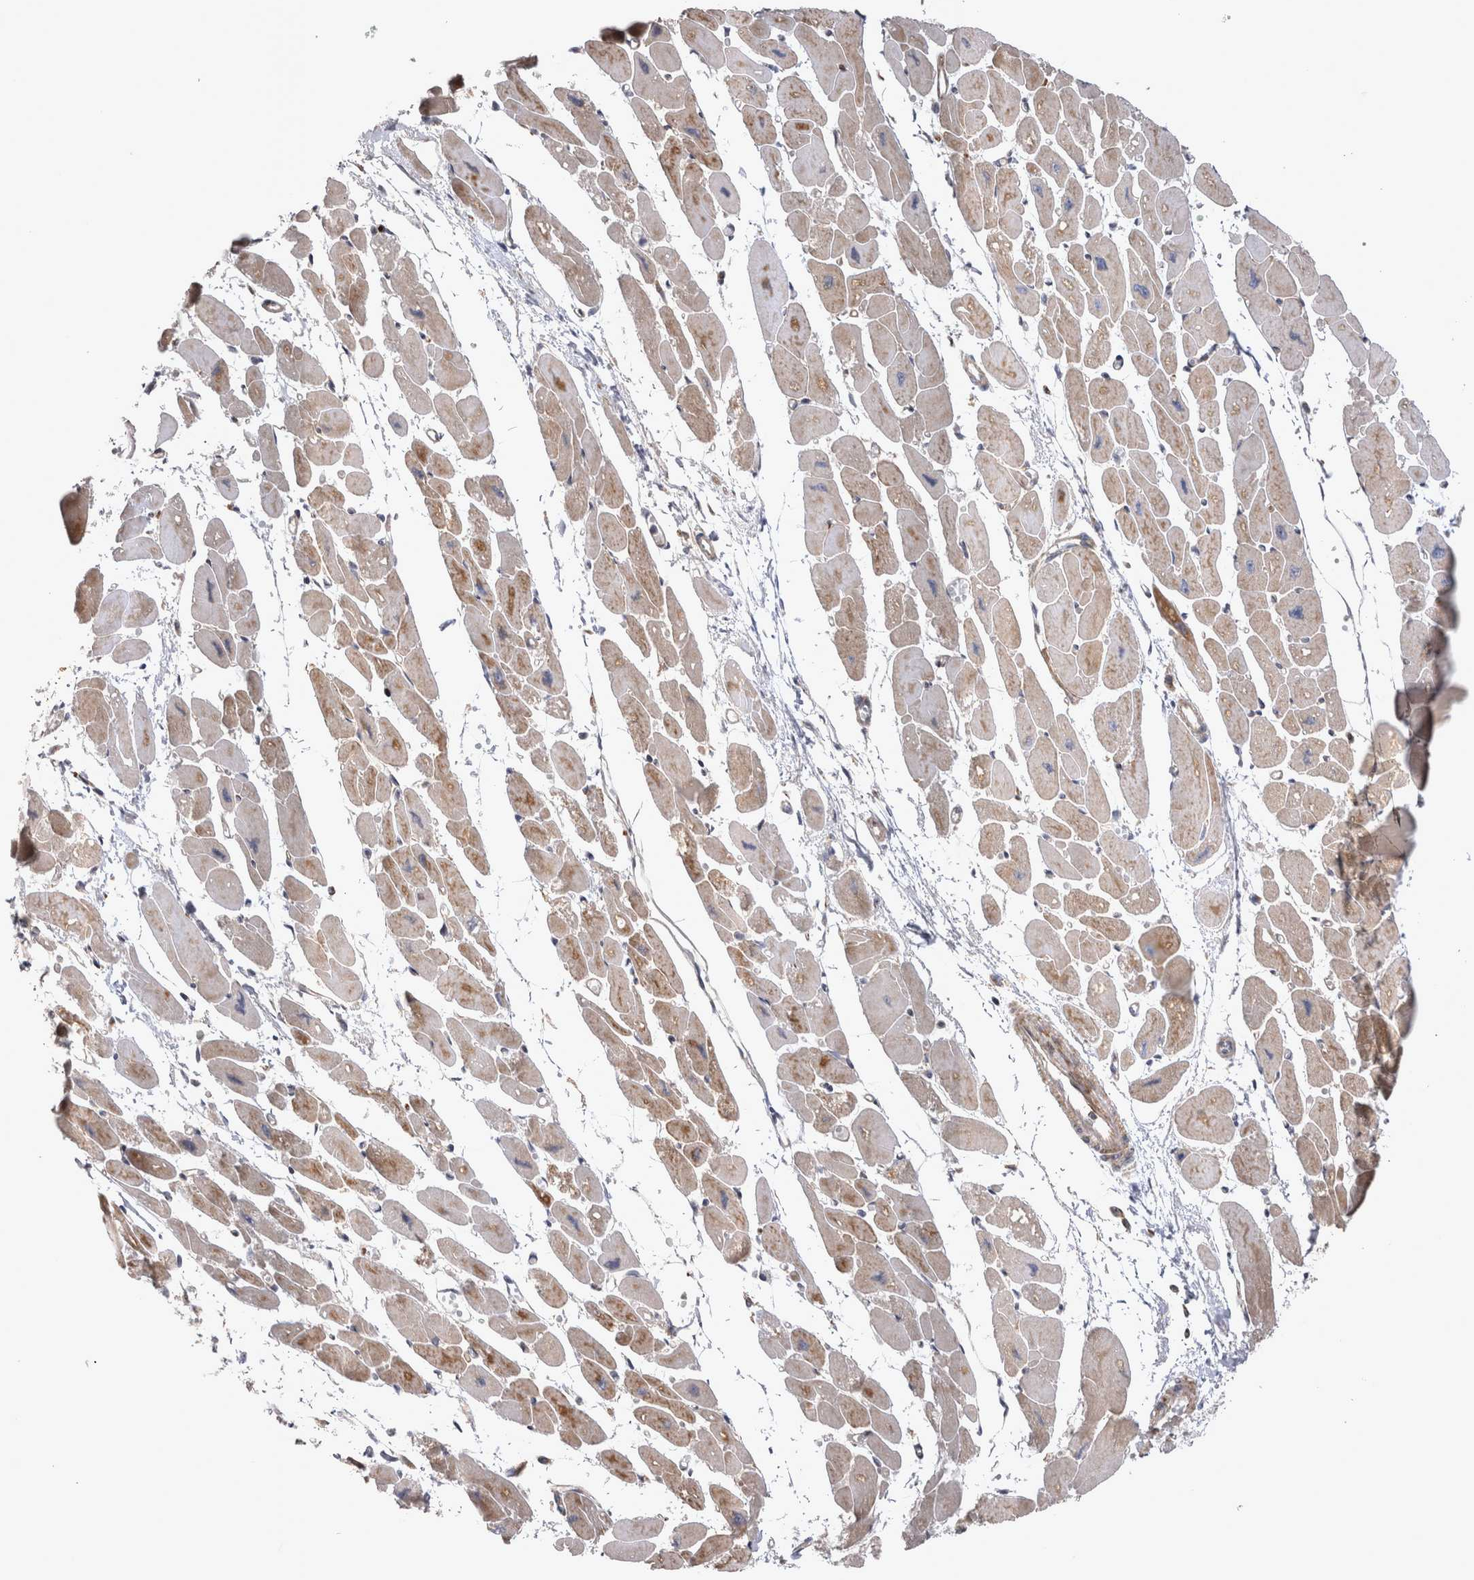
{"staining": {"intensity": "moderate", "quantity": ">75%", "location": "cytoplasmic/membranous"}, "tissue": "heart muscle", "cell_type": "Cardiomyocytes", "image_type": "normal", "snomed": [{"axis": "morphology", "description": "Normal tissue, NOS"}, {"axis": "topography", "description": "Heart"}], "caption": "A brown stain highlights moderate cytoplasmic/membranous staining of a protein in cardiomyocytes of benign human heart muscle.", "gene": "TSPOAP1", "patient": {"sex": "female", "age": 54}}